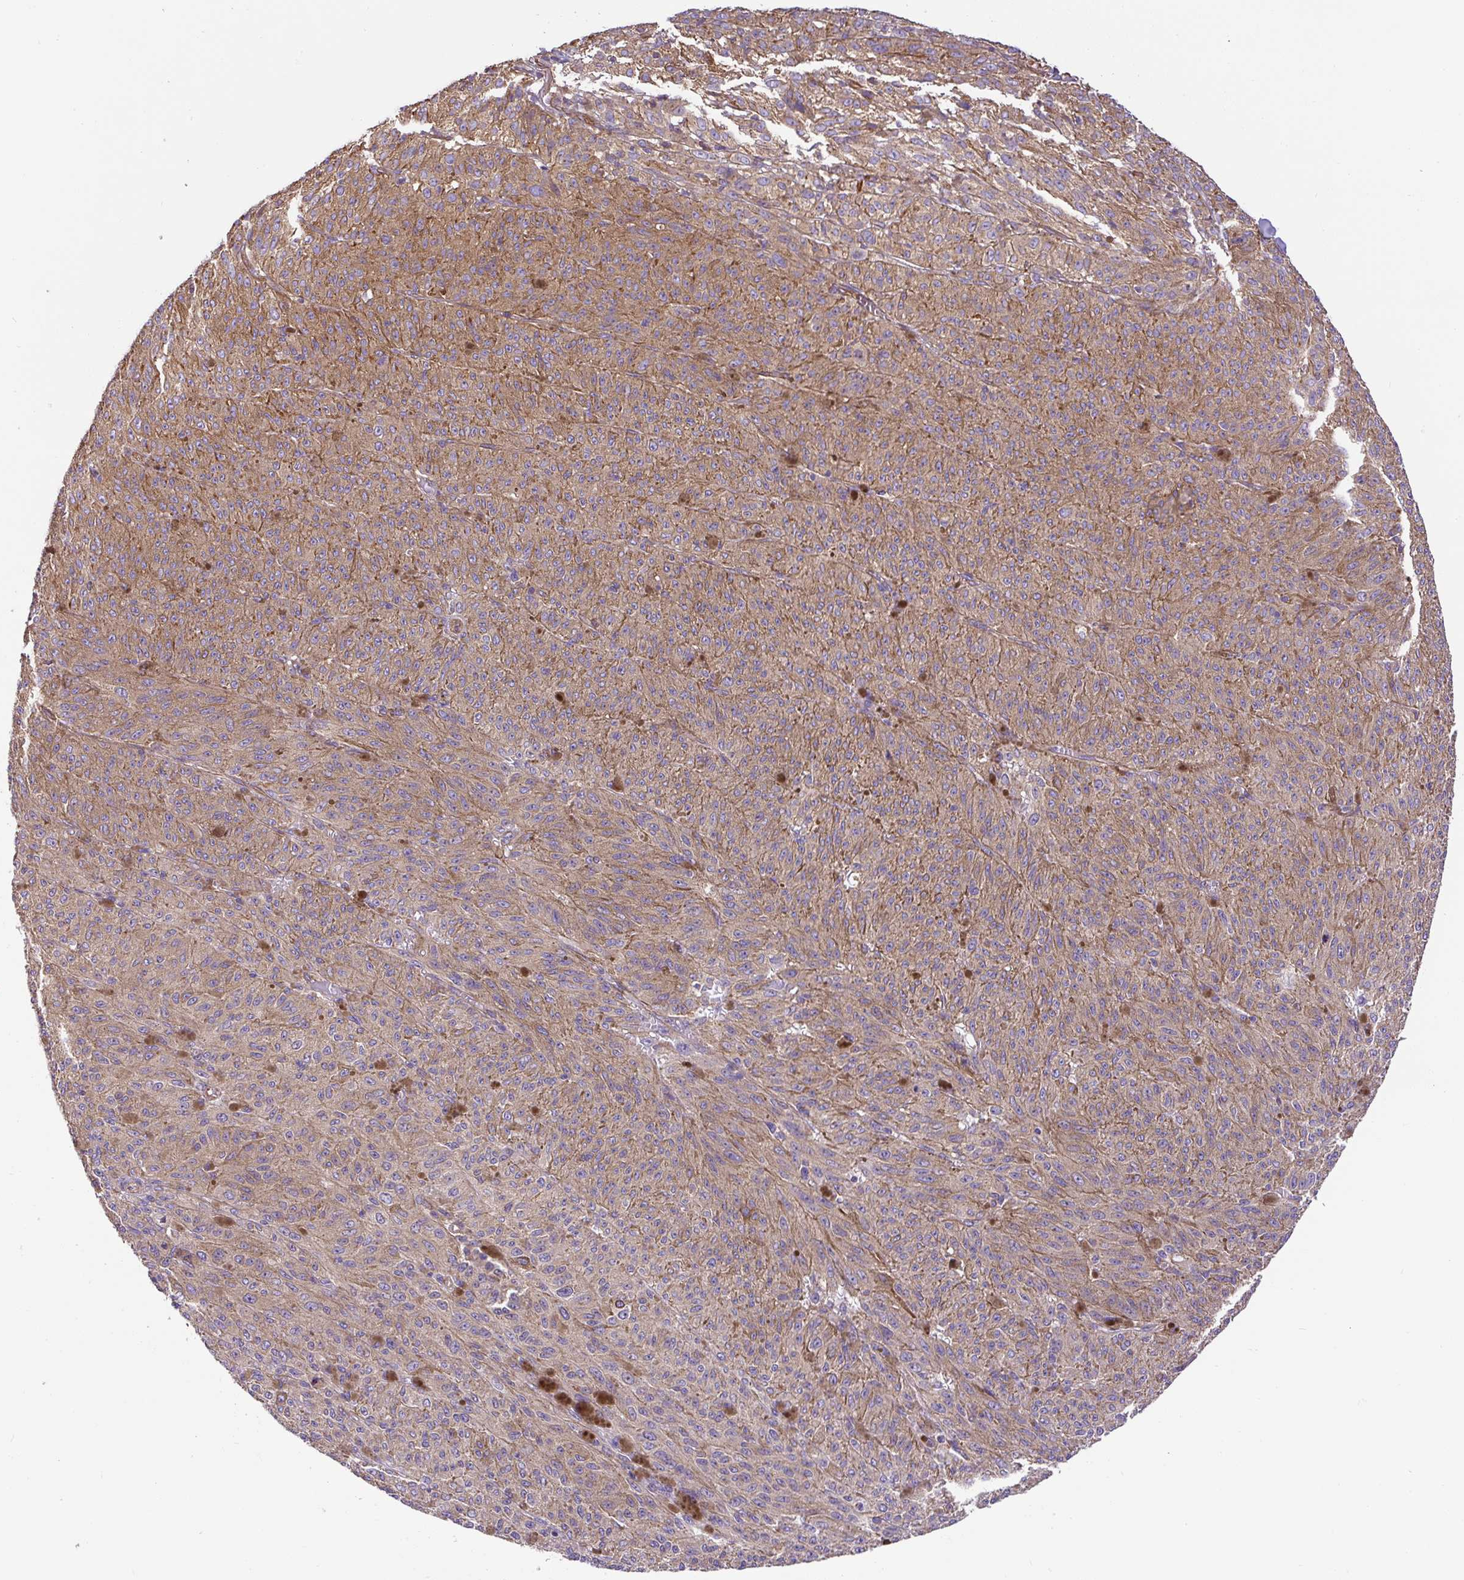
{"staining": {"intensity": "moderate", "quantity": ">75%", "location": "cytoplasmic/membranous"}, "tissue": "melanoma", "cell_type": "Tumor cells", "image_type": "cancer", "snomed": [{"axis": "morphology", "description": "Malignant melanoma, NOS"}, {"axis": "topography", "description": "Skin"}], "caption": "Tumor cells show moderate cytoplasmic/membranous positivity in about >75% of cells in malignant melanoma.", "gene": "DCTN1", "patient": {"sex": "female", "age": 52}}